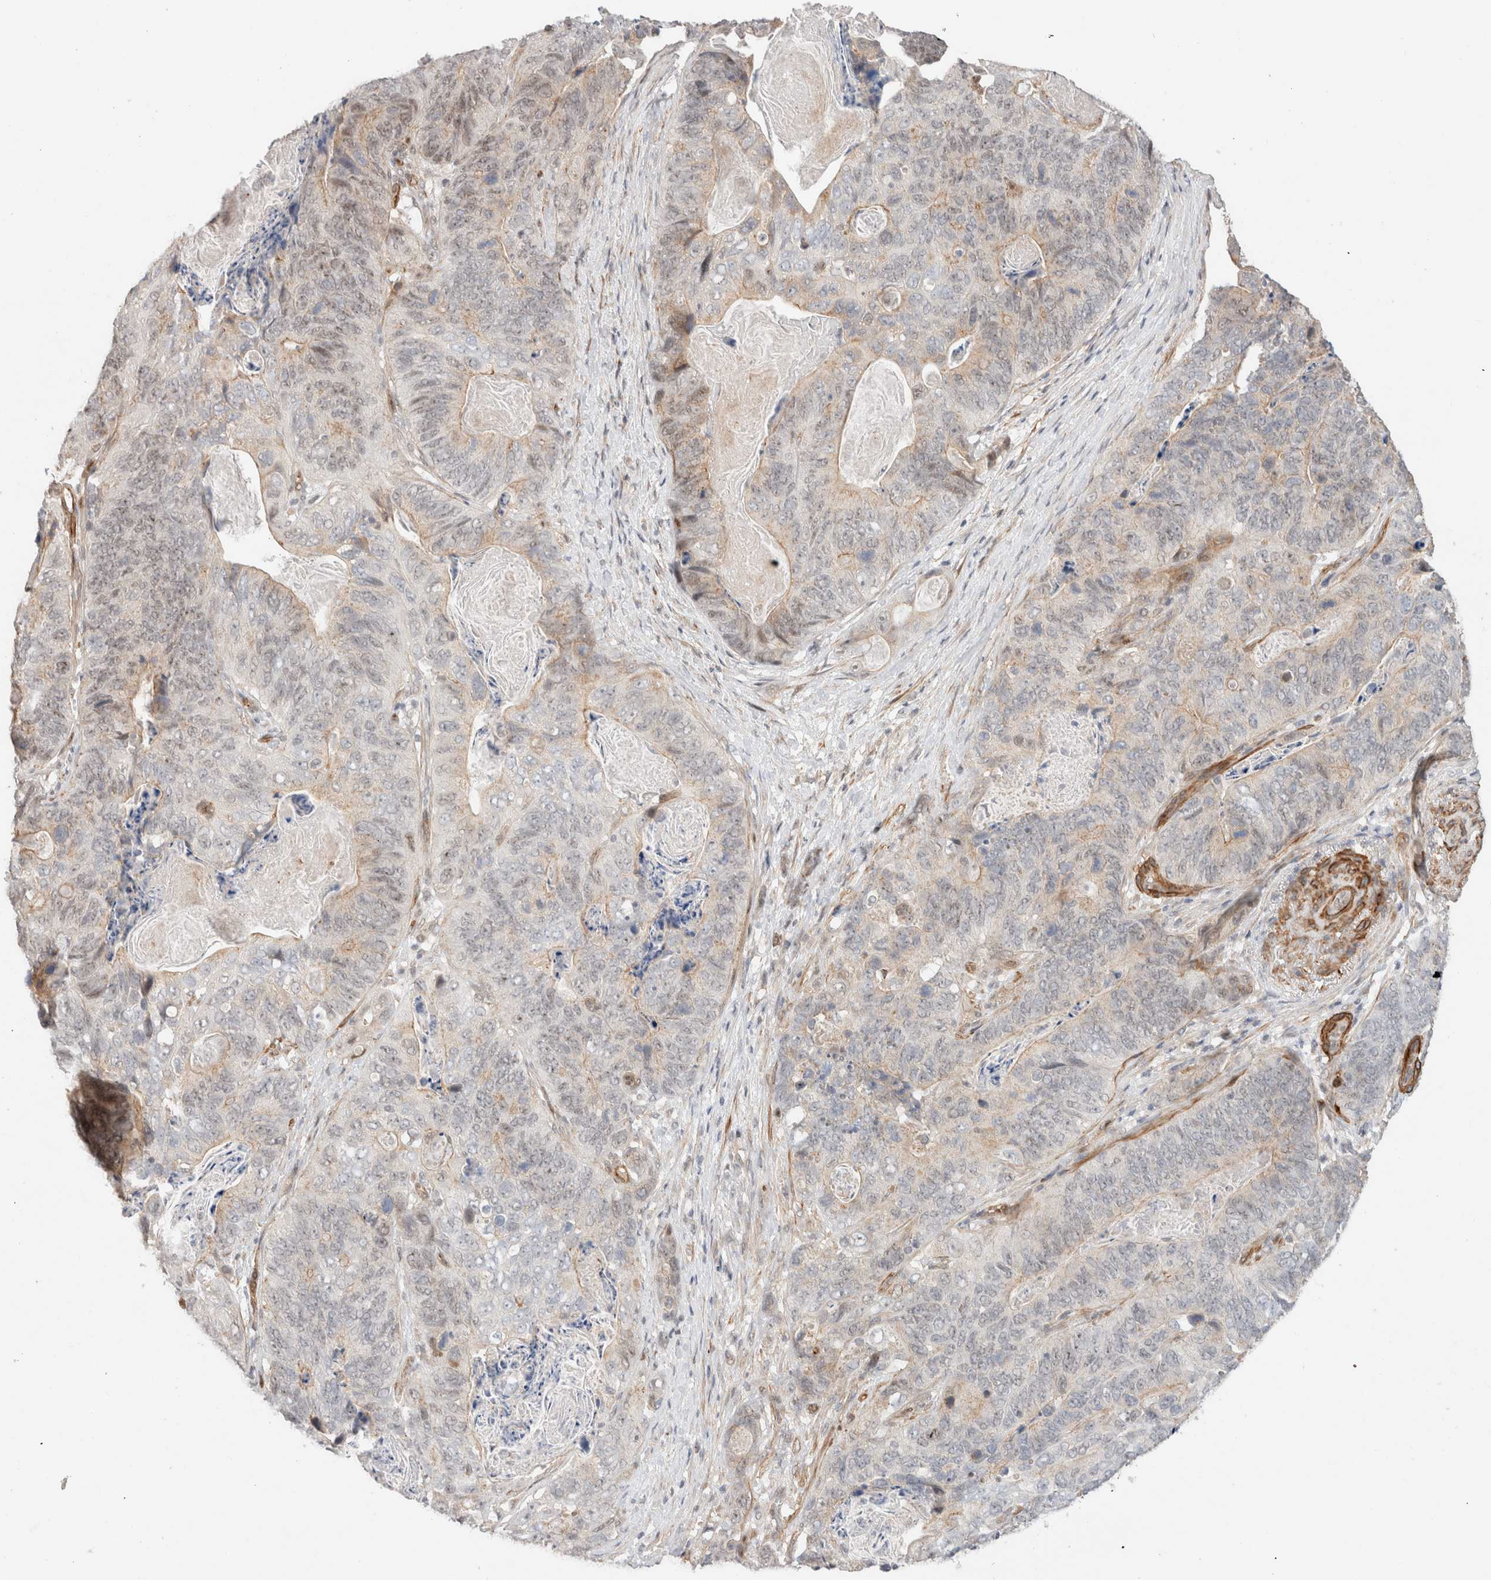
{"staining": {"intensity": "weak", "quantity": "<25%", "location": "cytoplasmic/membranous"}, "tissue": "stomach cancer", "cell_type": "Tumor cells", "image_type": "cancer", "snomed": [{"axis": "morphology", "description": "Normal tissue, NOS"}, {"axis": "morphology", "description": "Adenocarcinoma, NOS"}, {"axis": "topography", "description": "Stomach"}], "caption": "High power microscopy photomicrograph of an immunohistochemistry image of stomach cancer (adenocarcinoma), revealing no significant positivity in tumor cells.", "gene": "ID3", "patient": {"sex": "female", "age": 89}}